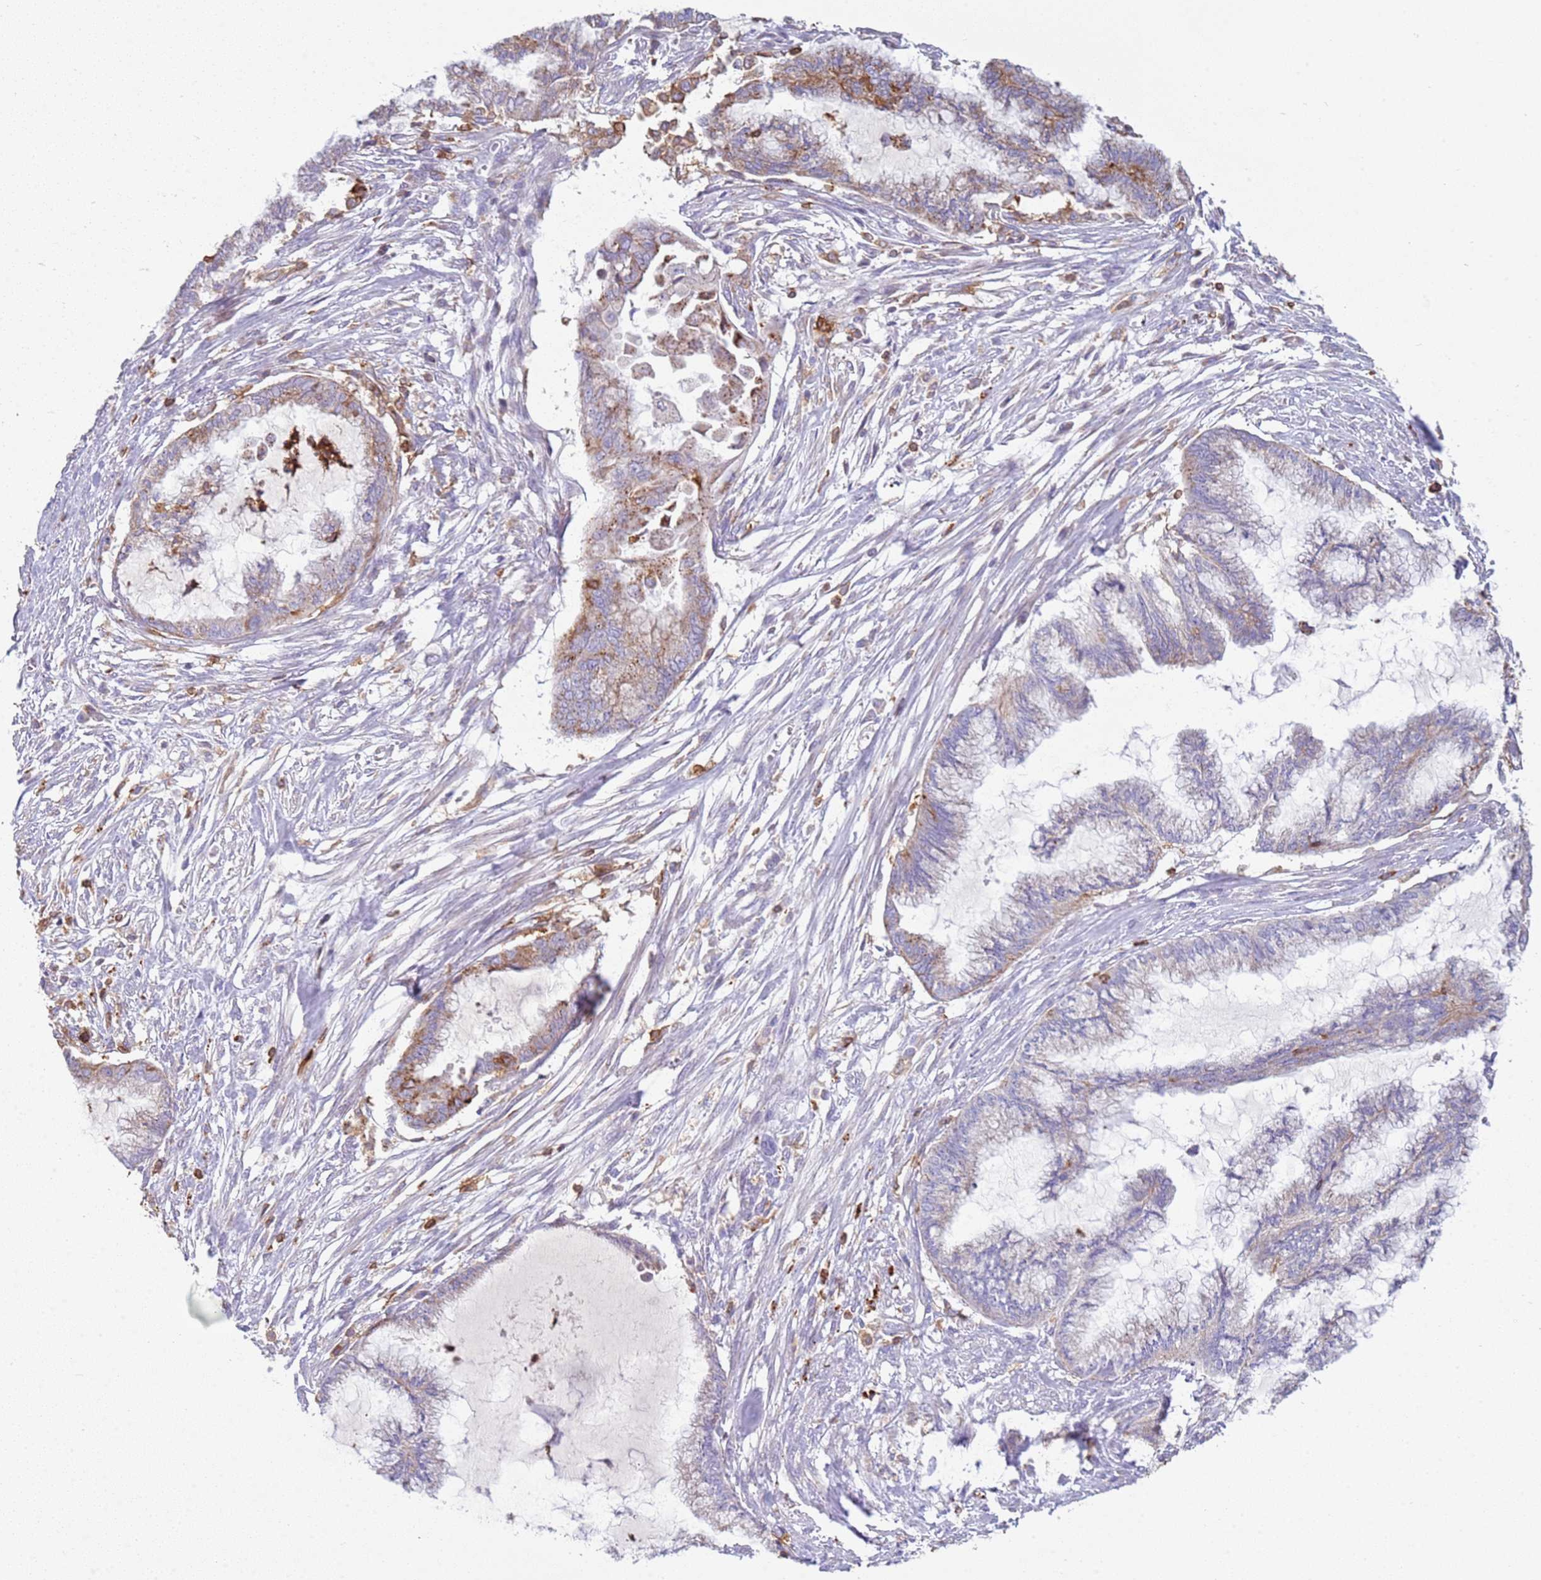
{"staining": {"intensity": "moderate", "quantity": "25%-75%", "location": "cytoplasmic/membranous"}, "tissue": "endometrial cancer", "cell_type": "Tumor cells", "image_type": "cancer", "snomed": [{"axis": "morphology", "description": "Adenocarcinoma, NOS"}, {"axis": "topography", "description": "Endometrium"}], "caption": "A high-resolution histopathology image shows immunohistochemistry staining of adenocarcinoma (endometrial), which shows moderate cytoplasmic/membranous positivity in about 25%-75% of tumor cells.", "gene": "TTPAL", "patient": {"sex": "female", "age": 86}}